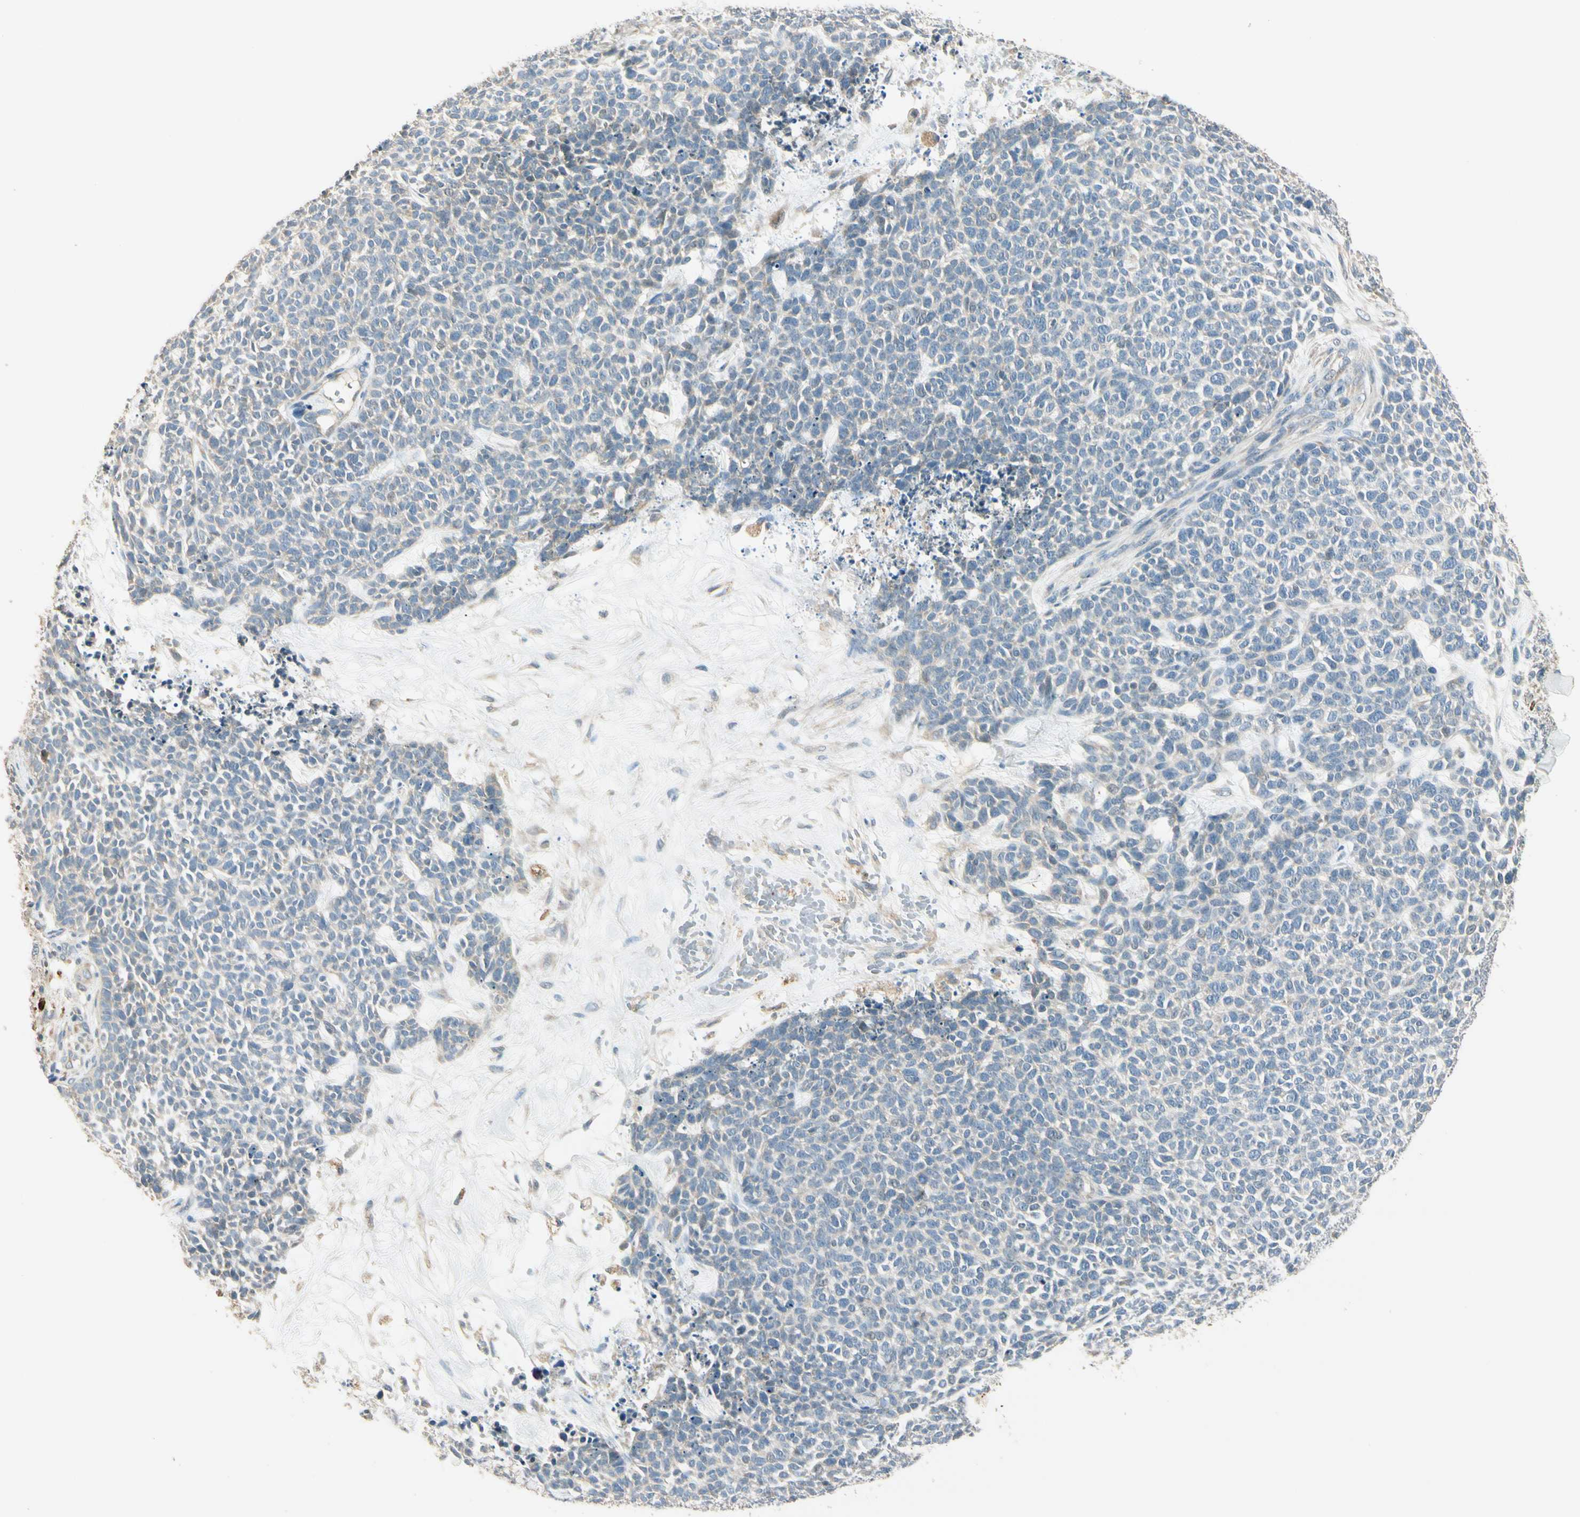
{"staining": {"intensity": "weak", "quantity": "<25%", "location": "cytoplasmic/membranous"}, "tissue": "skin cancer", "cell_type": "Tumor cells", "image_type": "cancer", "snomed": [{"axis": "morphology", "description": "Basal cell carcinoma"}, {"axis": "topography", "description": "Skin"}], "caption": "An image of basal cell carcinoma (skin) stained for a protein exhibits no brown staining in tumor cells. (DAB IHC with hematoxylin counter stain).", "gene": "PLXNA1", "patient": {"sex": "female", "age": 84}}